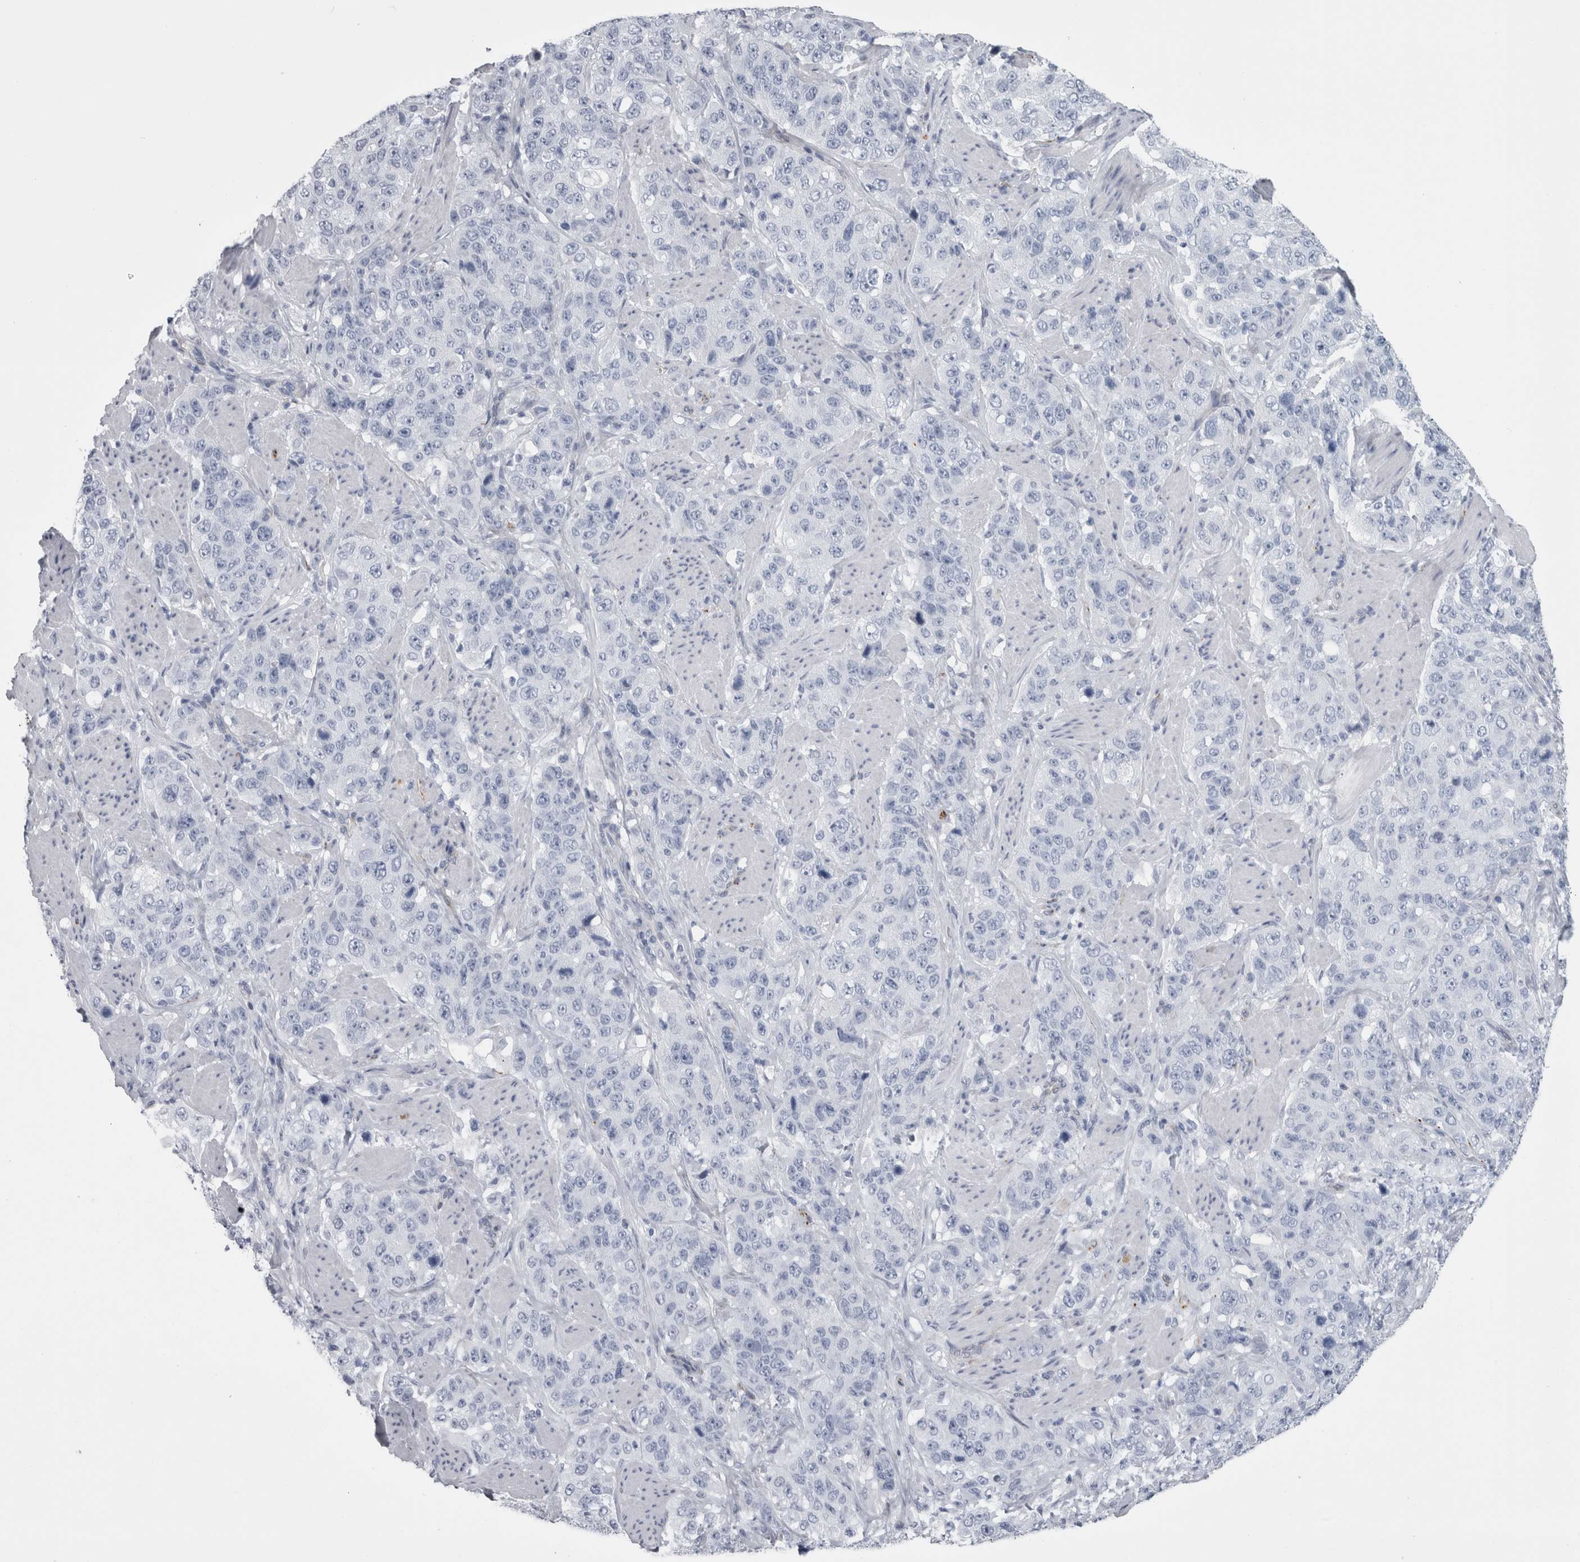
{"staining": {"intensity": "negative", "quantity": "none", "location": "none"}, "tissue": "stomach cancer", "cell_type": "Tumor cells", "image_type": "cancer", "snomed": [{"axis": "morphology", "description": "Adenocarcinoma, NOS"}, {"axis": "topography", "description": "Stomach"}], "caption": "Immunohistochemistry image of neoplastic tissue: human stomach cancer (adenocarcinoma) stained with DAB displays no significant protein positivity in tumor cells. (Stains: DAB immunohistochemistry with hematoxylin counter stain, Microscopy: brightfield microscopy at high magnification).", "gene": "VWDE", "patient": {"sex": "male", "age": 48}}